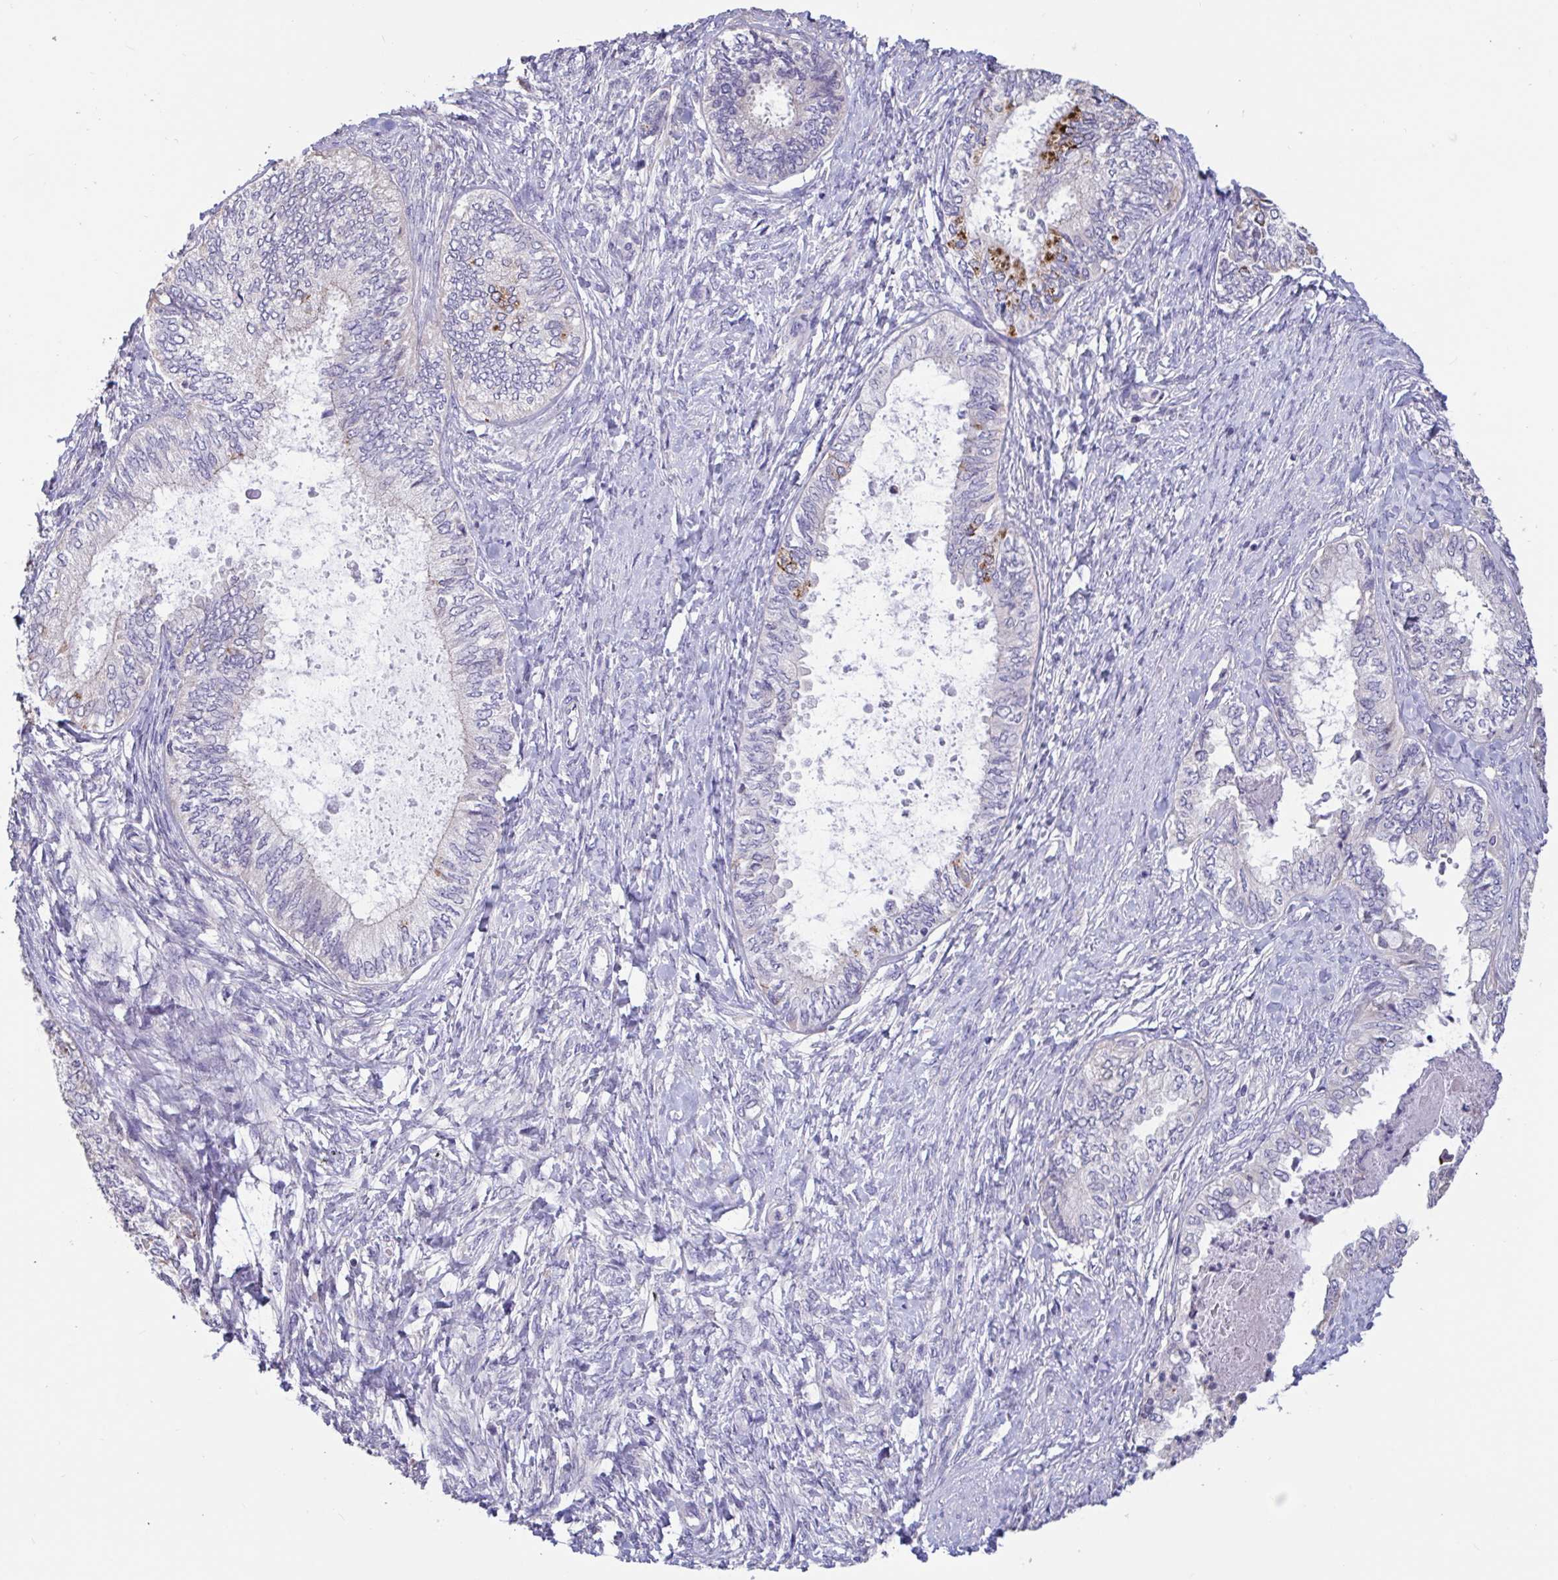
{"staining": {"intensity": "moderate", "quantity": "<25%", "location": "cytoplasmic/membranous"}, "tissue": "ovarian cancer", "cell_type": "Tumor cells", "image_type": "cancer", "snomed": [{"axis": "morphology", "description": "Carcinoma, endometroid"}, {"axis": "topography", "description": "Ovary"}], "caption": "Protein expression analysis of endometroid carcinoma (ovarian) exhibits moderate cytoplasmic/membranous expression in approximately <25% of tumor cells. (DAB (3,3'-diaminobenzidine) IHC, brown staining for protein, blue staining for nuclei).", "gene": "DDX39A", "patient": {"sex": "female", "age": 70}}